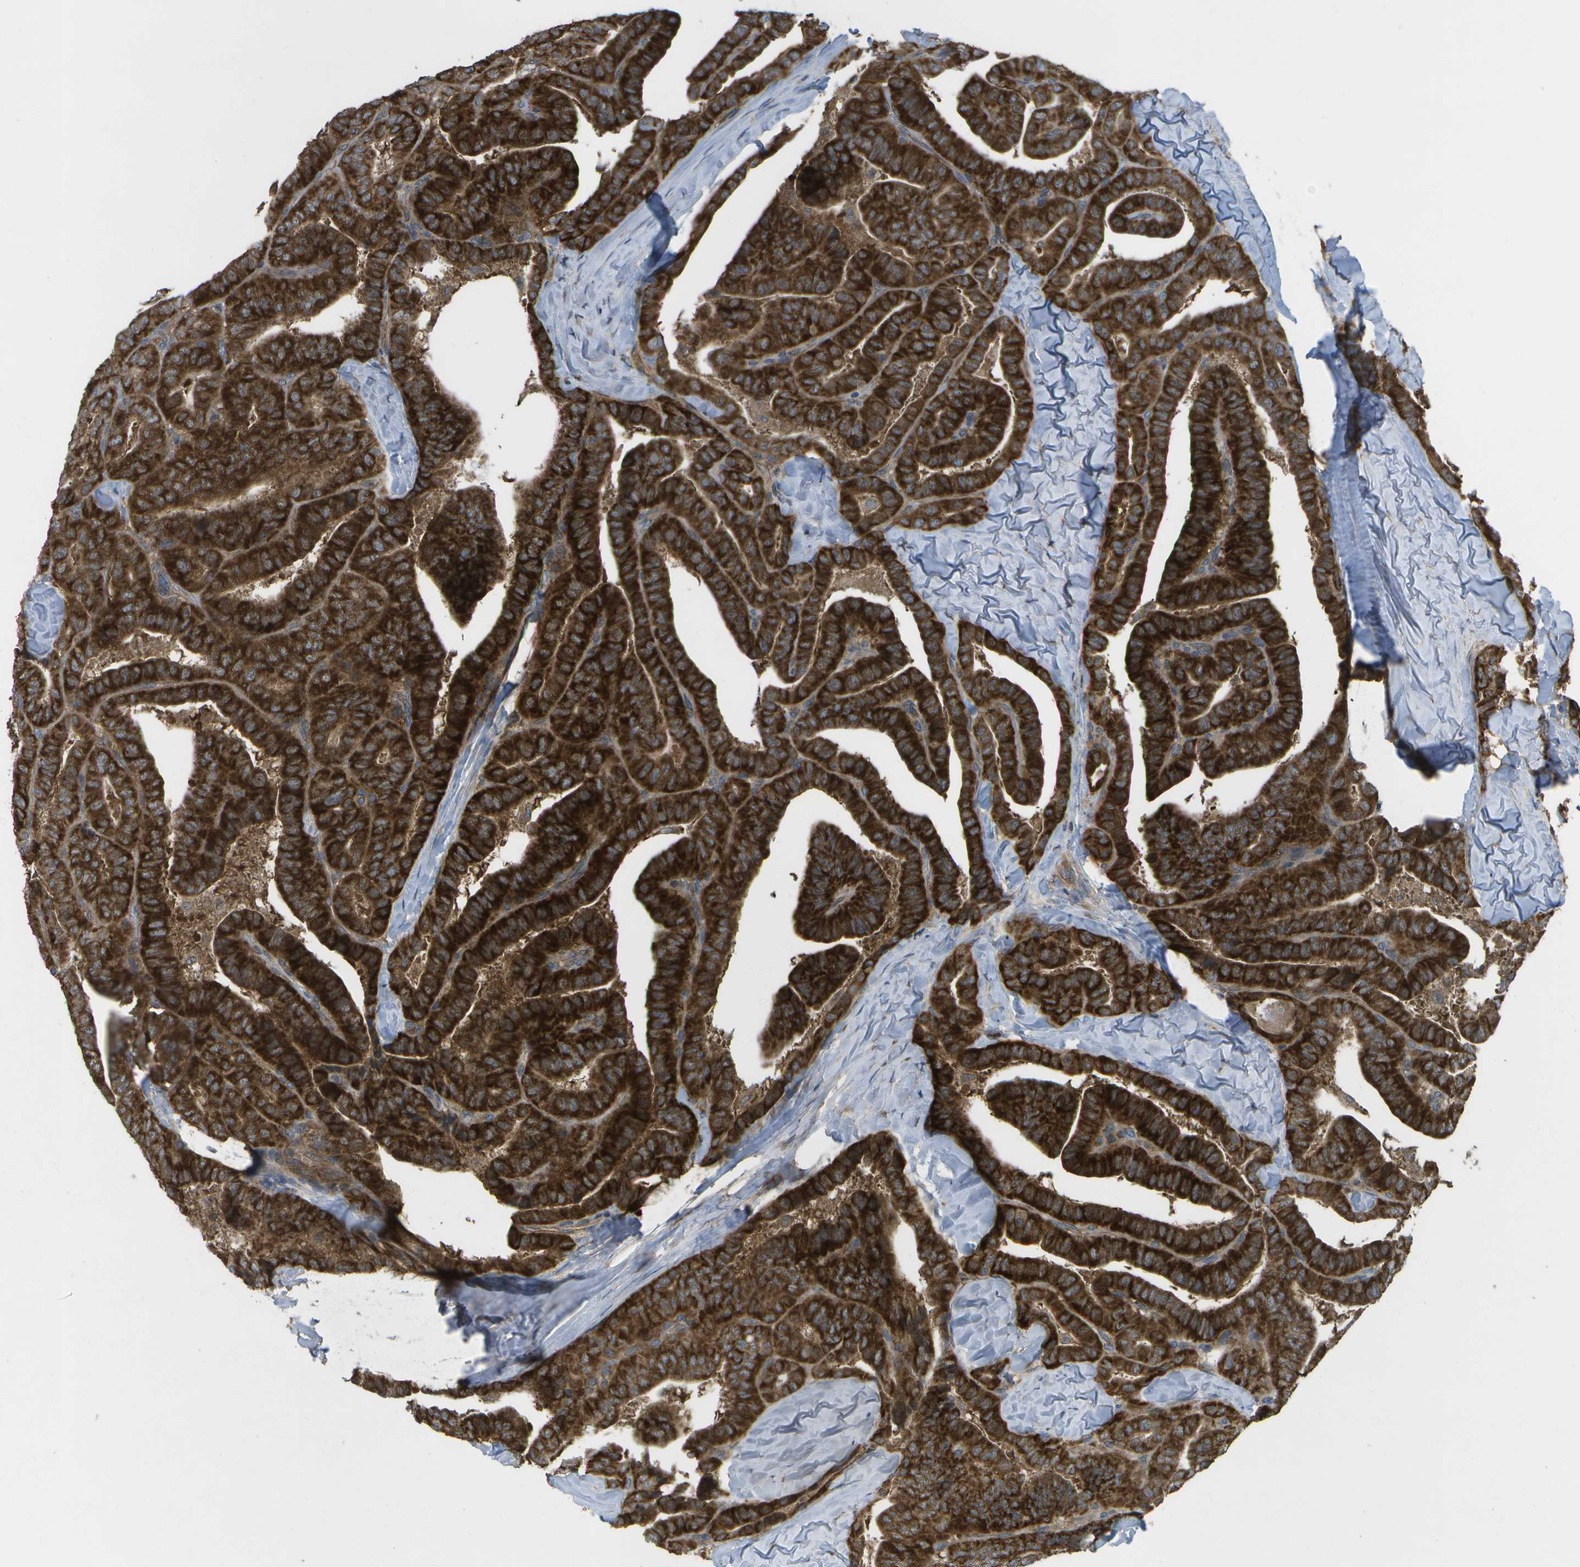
{"staining": {"intensity": "strong", "quantity": ">75%", "location": "cytoplasmic/membranous"}, "tissue": "thyroid cancer", "cell_type": "Tumor cells", "image_type": "cancer", "snomed": [{"axis": "morphology", "description": "Papillary adenocarcinoma, NOS"}, {"axis": "topography", "description": "Thyroid gland"}], "caption": "Immunohistochemical staining of thyroid papillary adenocarcinoma displays high levels of strong cytoplasmic/membranous protein positivity in approximately >75% of tumor cells.", "gene": "DPM3", "patient": {"sex": "male", "age": 77}}